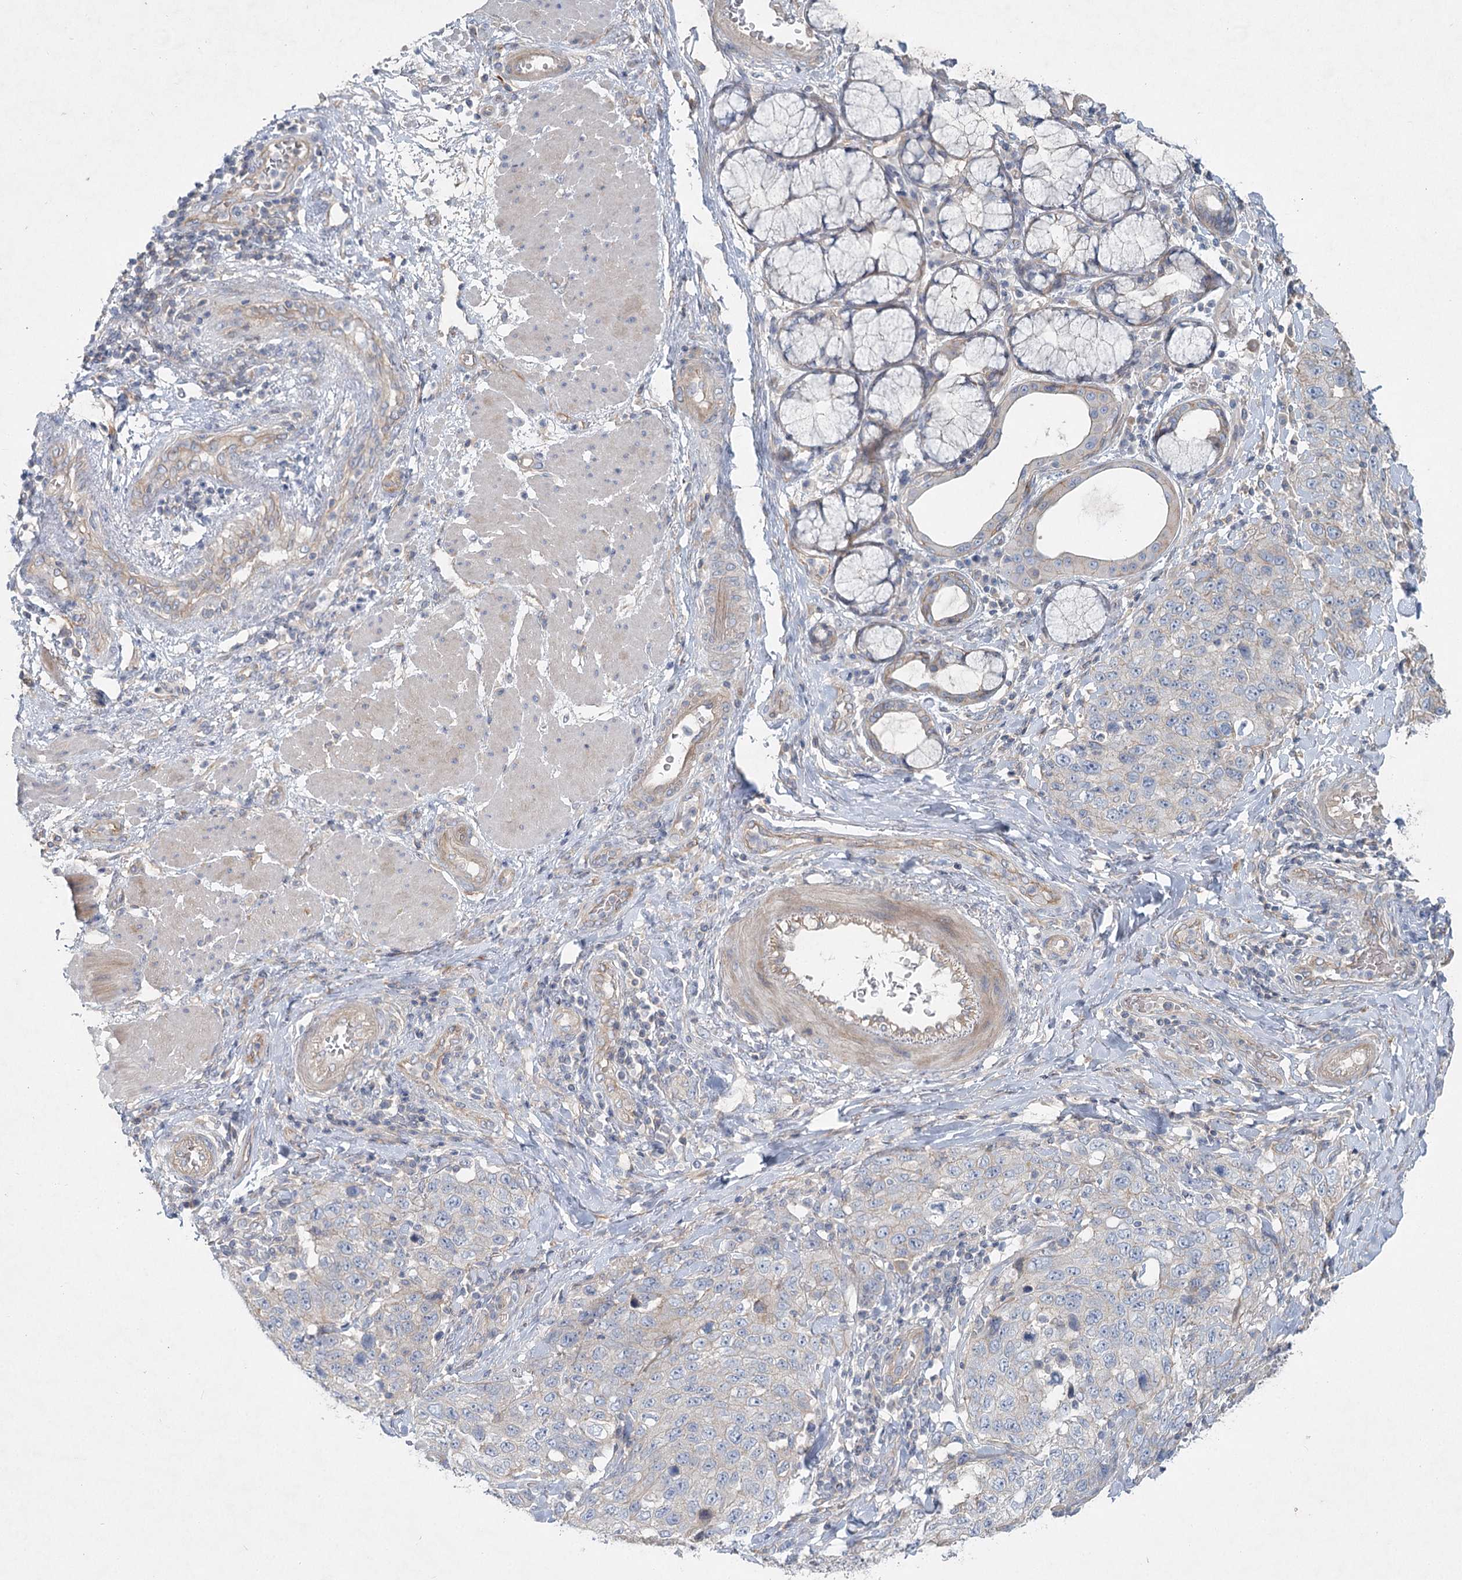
{"staining": {"intensity": "weak", "quantity": "<25%", "location": "cytoplasmic/membranous"}, "tissue": "stomach cancer", "cell_type": "Tumor cells", "image_type": "cancer", "snomed": [{"axis": "morphology", "description": "Adenocarcinoma, NOS"}, {"axis": "topography", "description": "Stomach"}], "caption": "Histopathology image shows no significant protein positivity in tumor cells of adenocarcinoma (stomach).", "gene": "DNMBP", "patient": {"sex": "male", "age": 48}}